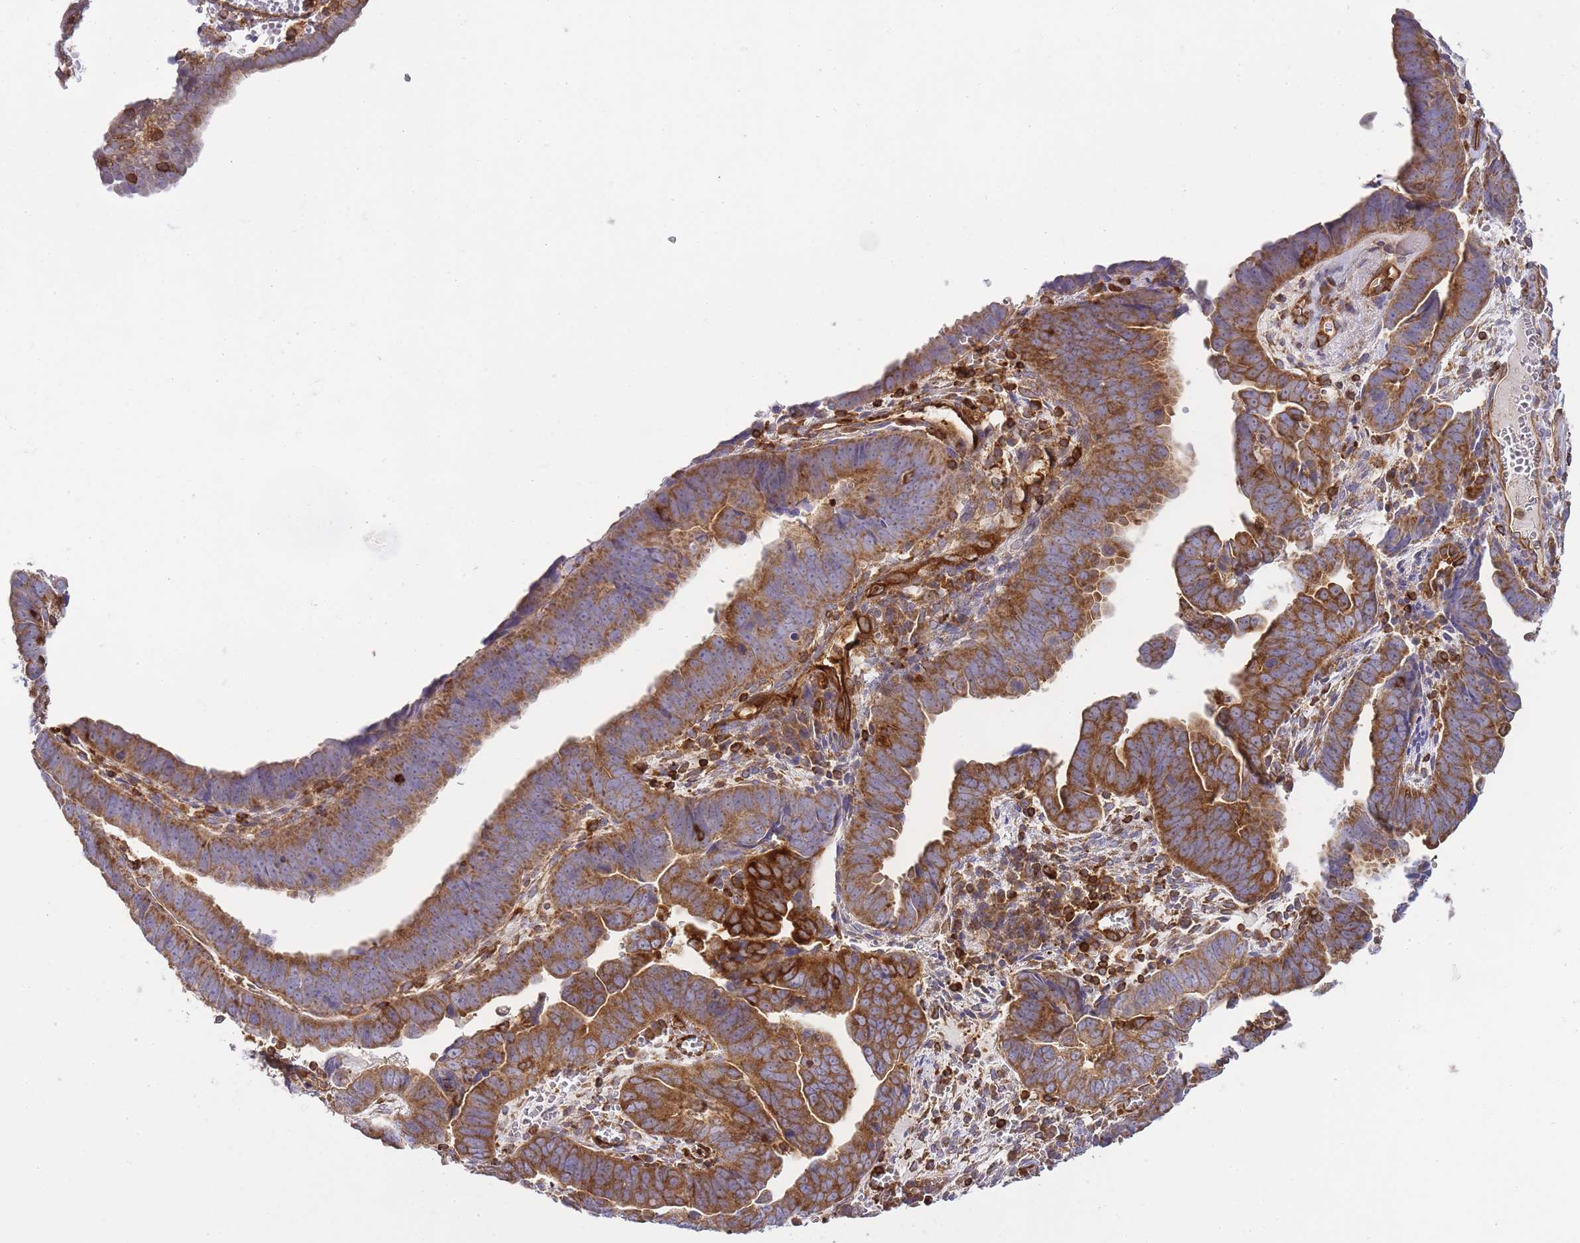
{"staining": {"intensity": "moderate", "quantity": ">75%", "location": "cytoplasmic/membranous"}, "tissue": "endometrial cancer", "cell_type": "Tumor cells", "image_type": "cancer", "snomed": [{"axis": "morphology", "description": "Adenocarcinoma, NOS"}, {"axis": "topography", "description": "Endometrium"}], "caption": "Endometrial adenocarcinoma stained for a protein exhibits moderate cytoplasmic/membranous positivity in tumor cells. (DAB (3,3'-diaminobenzidine) IHC, brown staining for protein, blue staining for nuclei).", "gene": "MSN", "patient": {"sex": "female", "age": 75}}